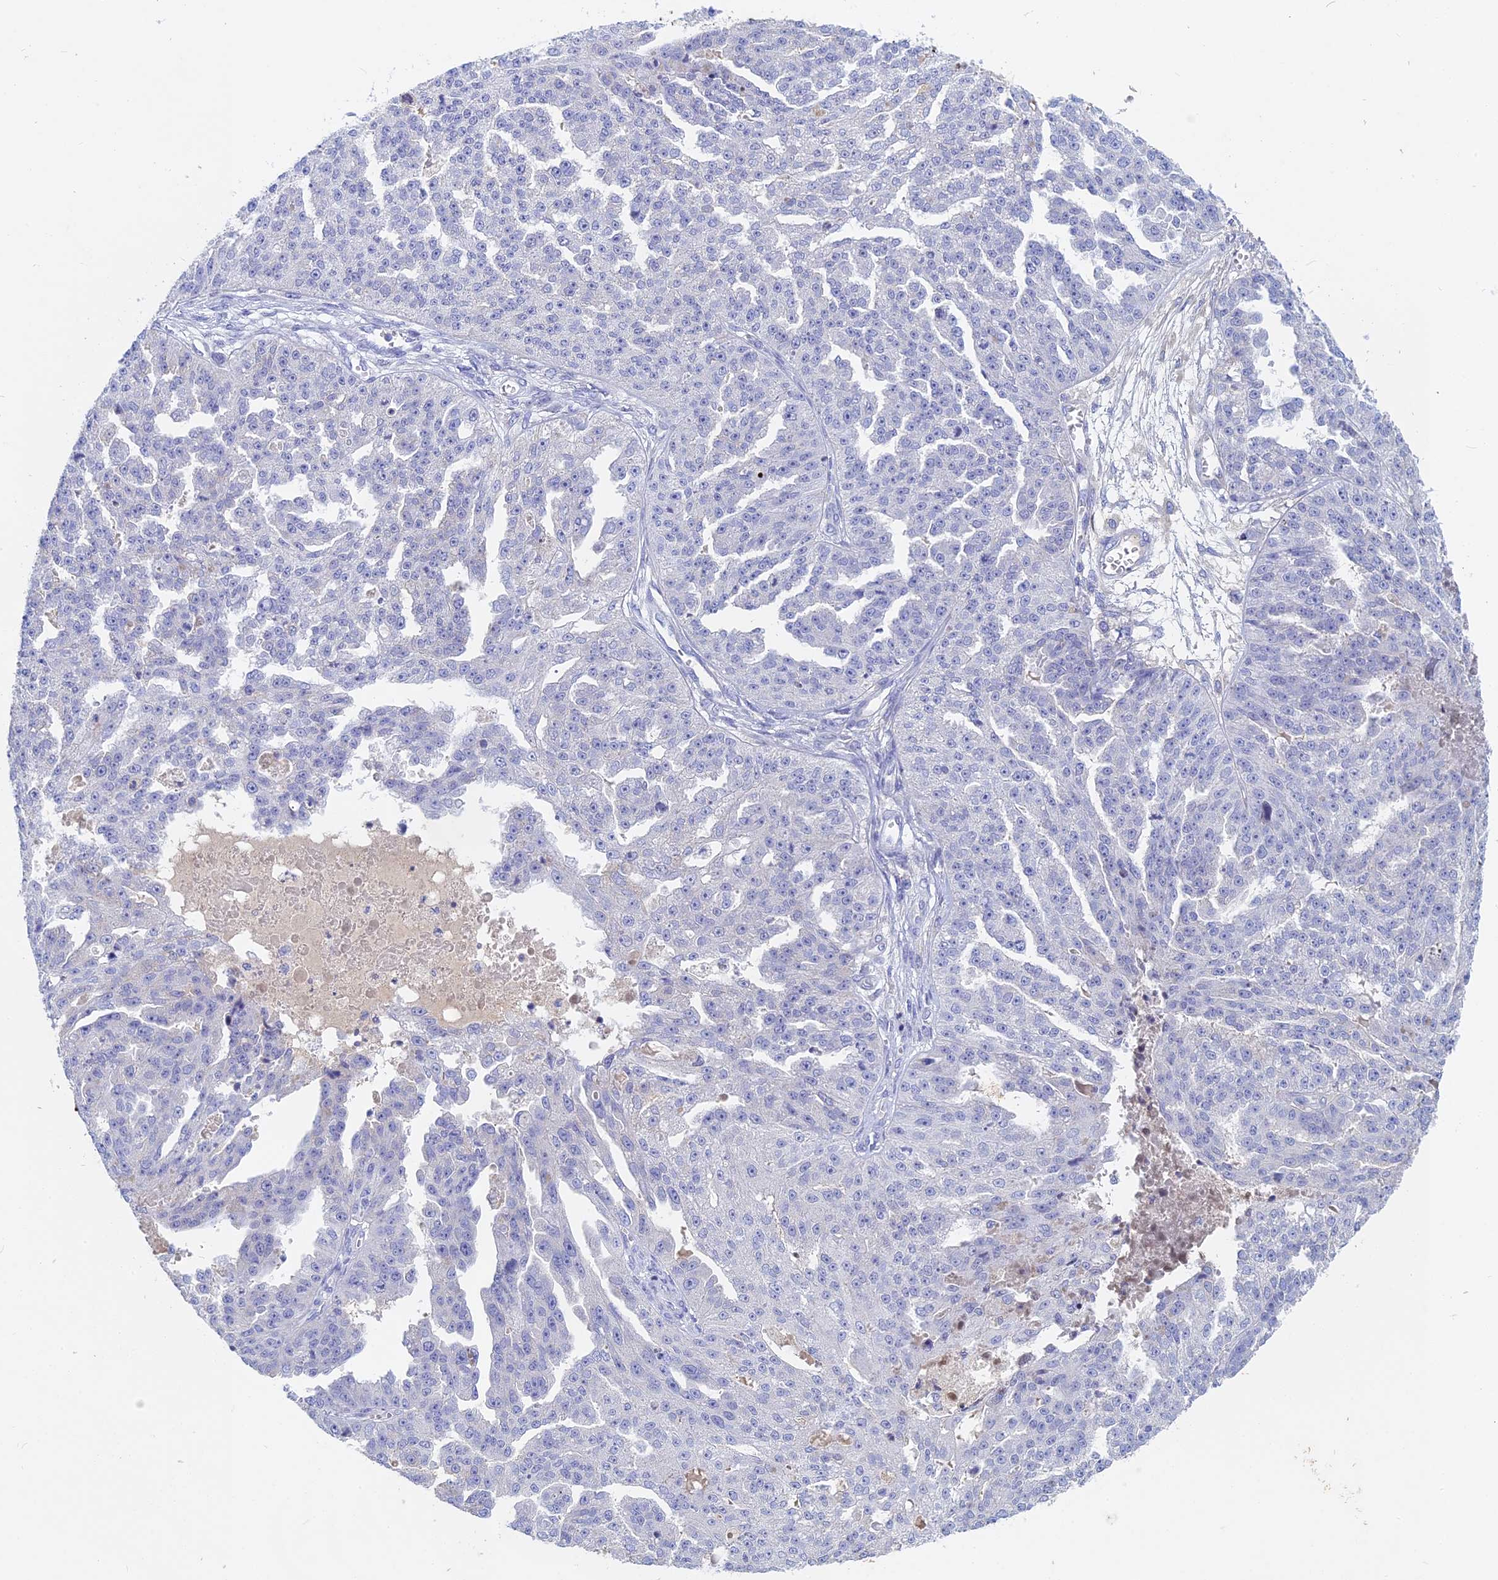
{"staining": {"intensity": "negative", "quantity": "none", "location": "none"}, "tissue": "ovarian cancer", "cell_type": "Tumor cells", "image_type": "cancer", "snomed": [{"axis": "morphology", "description": "Cystadenocarcinoma, serous, NOS"}, {"axis": "topography", "description": "Ovary"}], "caption": "A high-resolution image shows IHC staining of serous cystadenocarcinoma (ovarian), which reveals no significant positivity in tumor cells.", "gene": "ACP7", "patient": {"sex": "female", "age": 58}}